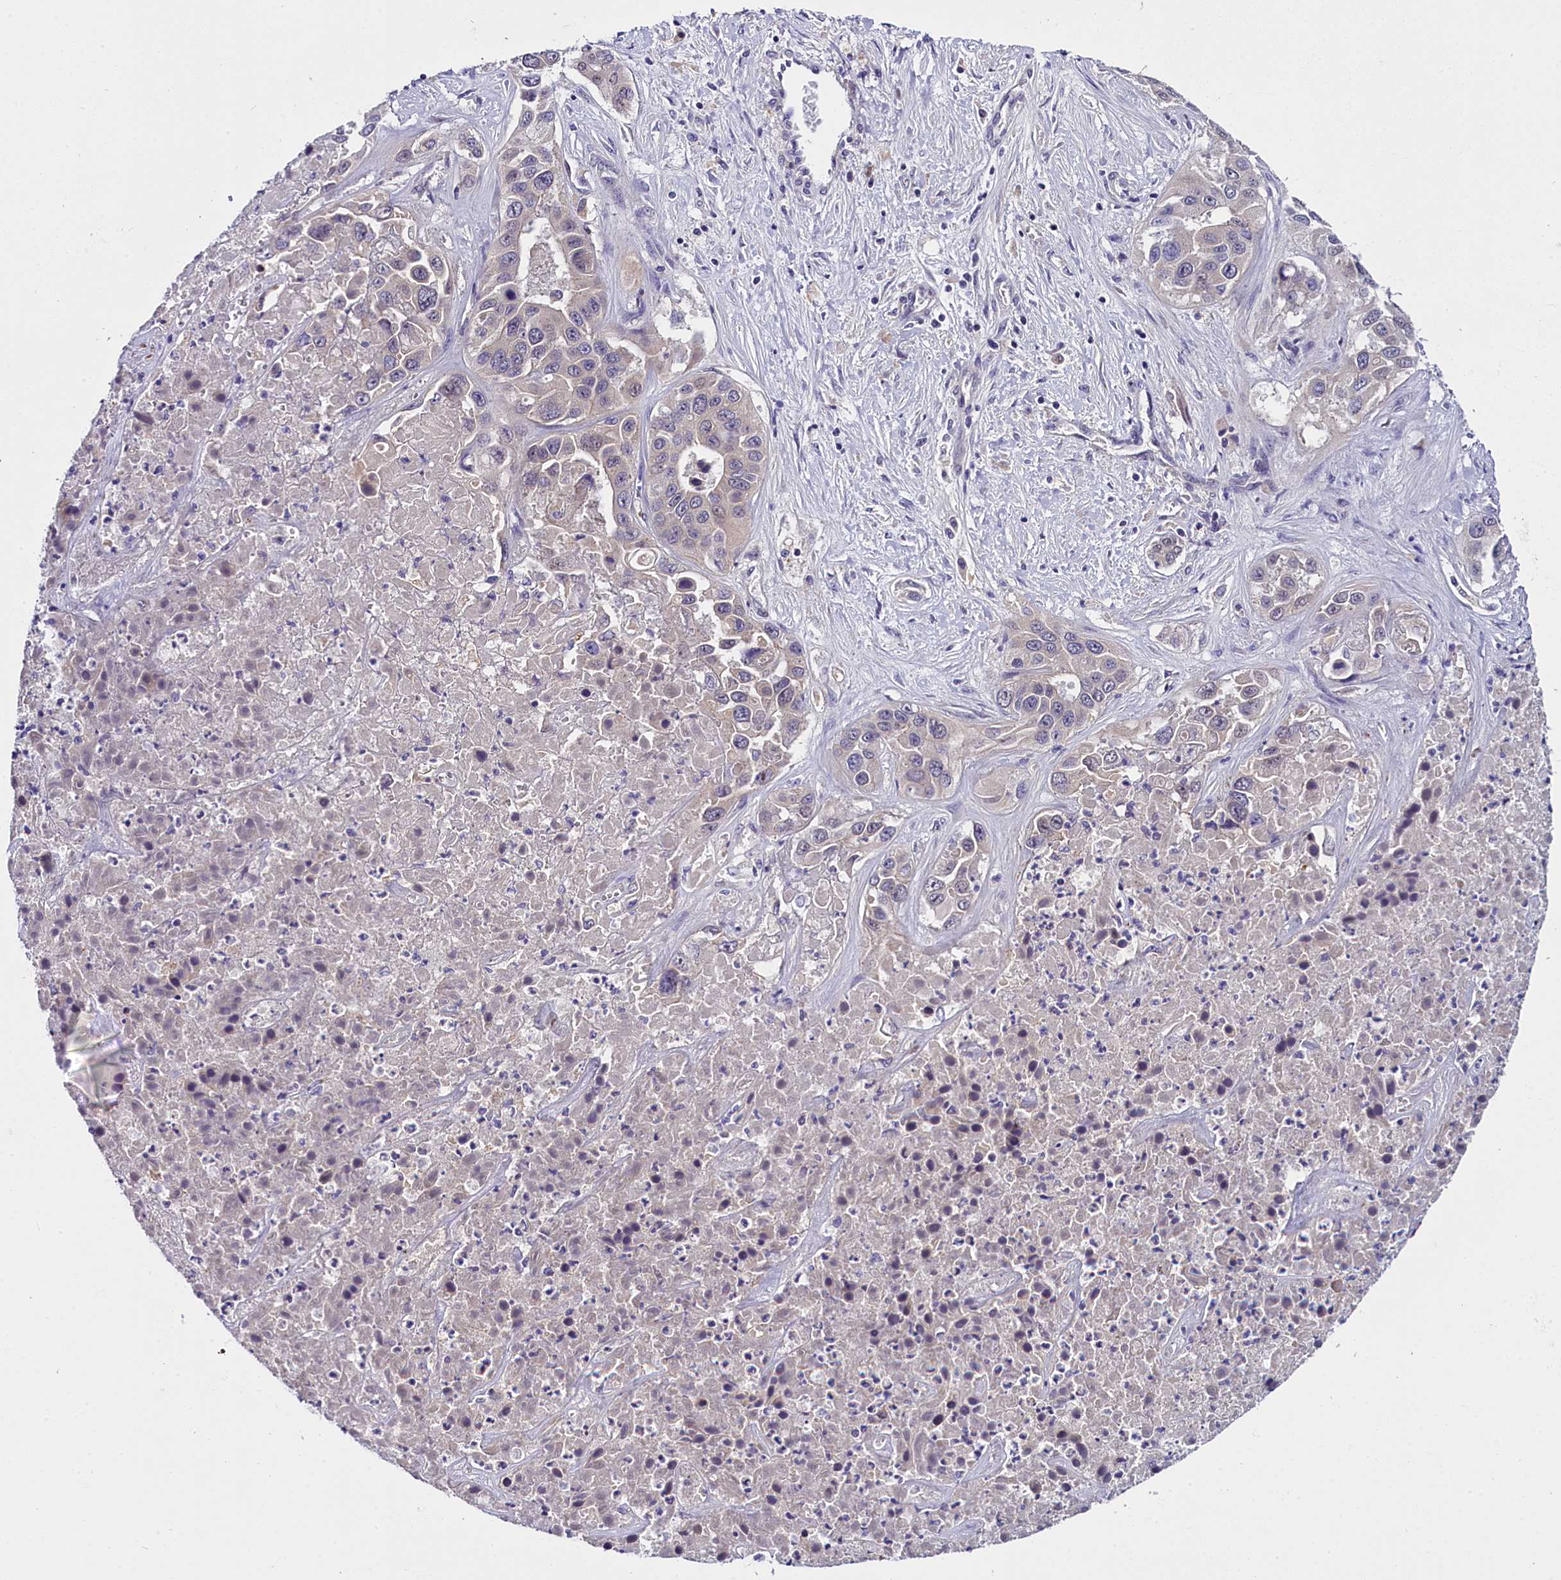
{"staining": {"intensity": "weak", "quantity": "<25%", "location": "nuclear"}, "tissue": "liver cancer", "cell_type": "Tumor cells", "image_type": "cancer", "snomed": [{"axis": "morphology", "description": "Cholangiocarcinoma"}, {"axis": "topography", "description": "Liver"}], "caption": "Tumor cells show no significant staining in liver cholangiocarcinoma.", "gene": "ENKD1", "patient": {"sex": "female", "age": 52}}